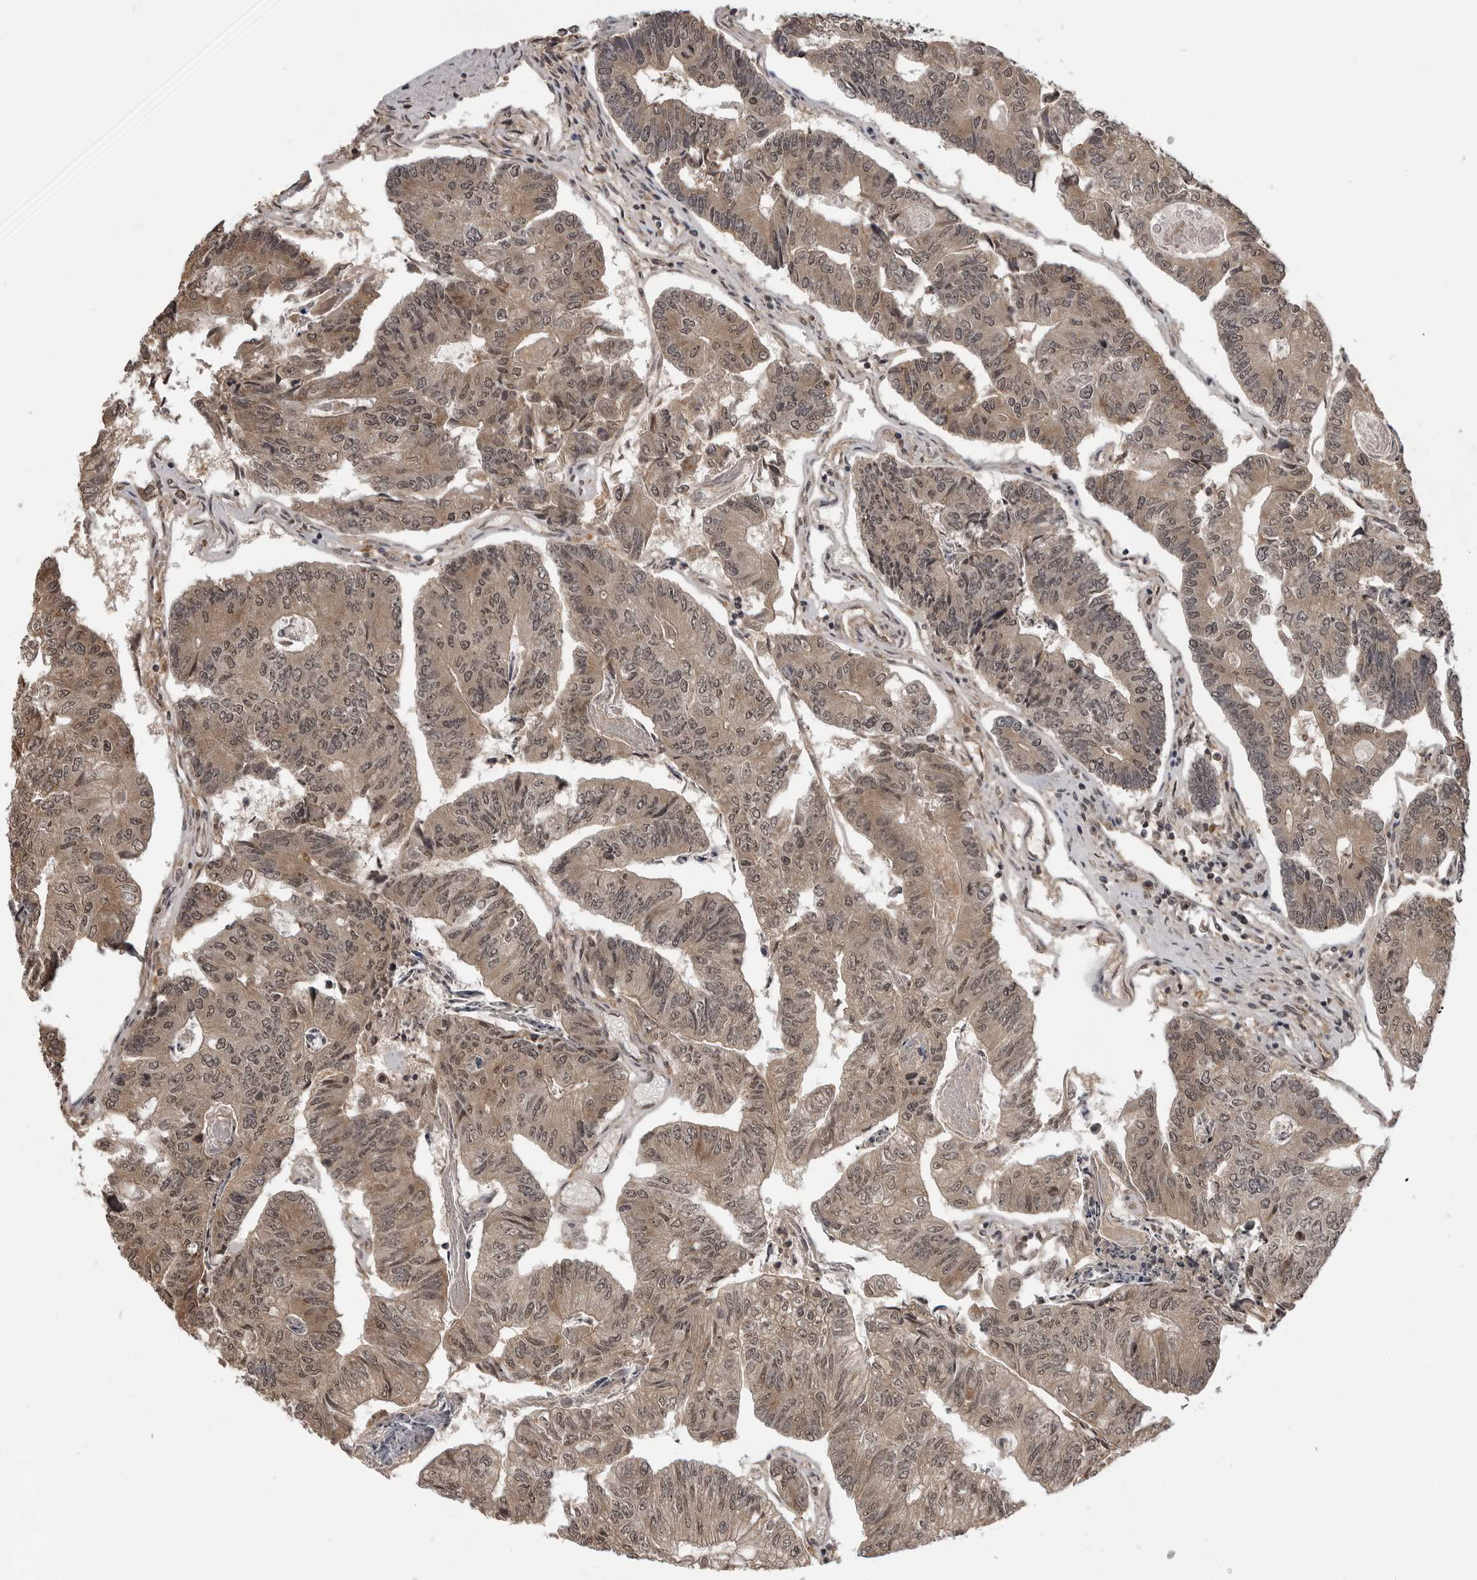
{"staining": {"intensity": "moderate", "quantity": "25%-75%", "location": "cytoplasmic/membranous,nuclear"}, "tissue": "colorectal cancer", "cell_type": "Tumor cells", "image_type": "cancer", "snomed": [{"axis": "morphology", "description": "Adenocarcinoma, NOS"}, {"axis": "topography", "description": "Colon"}], "caption": "Tumor cells reveal medium levels of moderate cytoplasmic/membranous and nuclear staining in approximately 25%-75% of cells in colorectal adenocarcinoma. (IHC, brightfield microscopy, high magnification).", "gene": "IL24", "patient": {"sex": "female", "age": 67}}